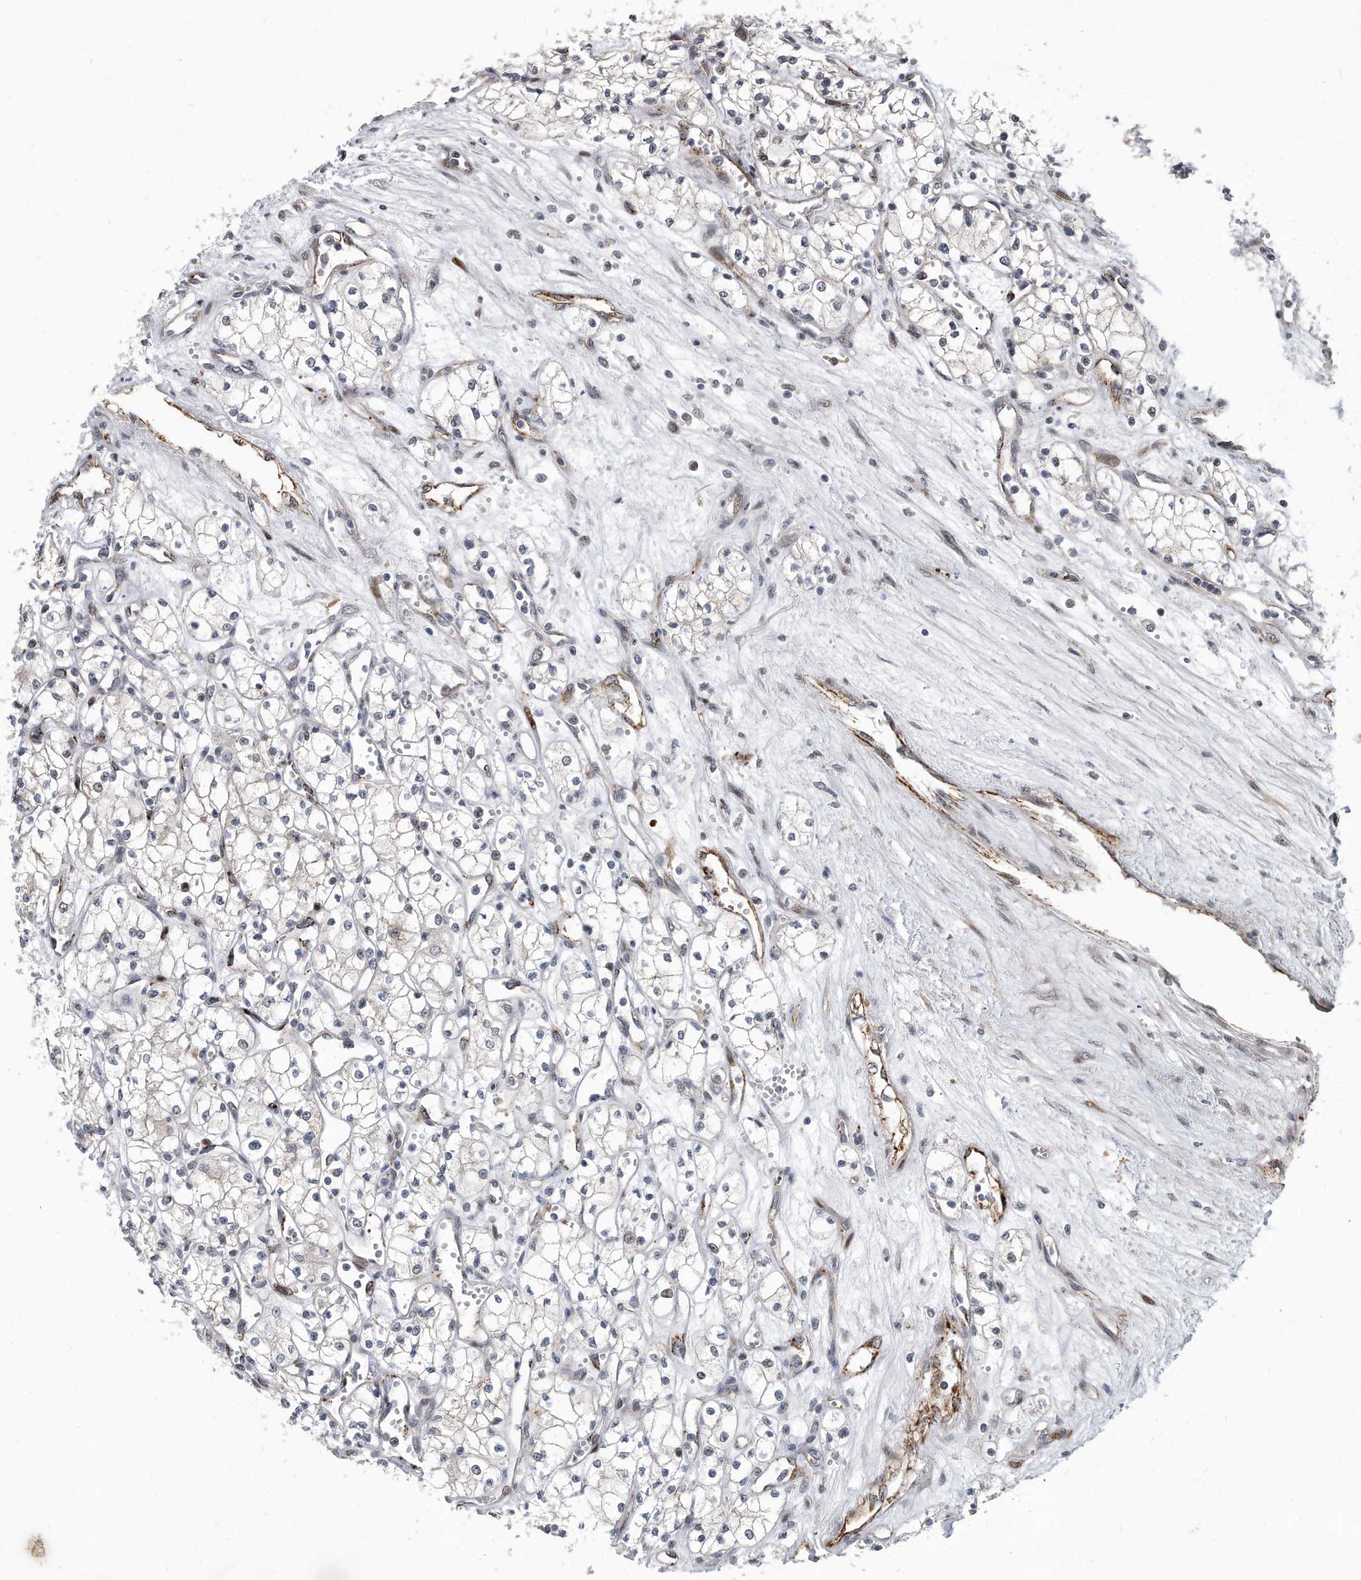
{"staining": {"intensity": "negative", "quantity": "none", "location": "none"}, "tissue": "renal cancer", "cell_type": "Tumor cells", "image_type": "cancer", "snomed": [{"axis": "morphology", "description": "Adenocarcinoma, NOS"}, {"axis": "topography", "description": "Kidney"}], "caption": "This photomicrograph is of renal cancer stained with IHC to label a protein in brown with the nuclei are counter-stained blue. There is no staining in tumor cells.", "gene": "PGBD2", "patient": {"sex": "male", "age": 59}}